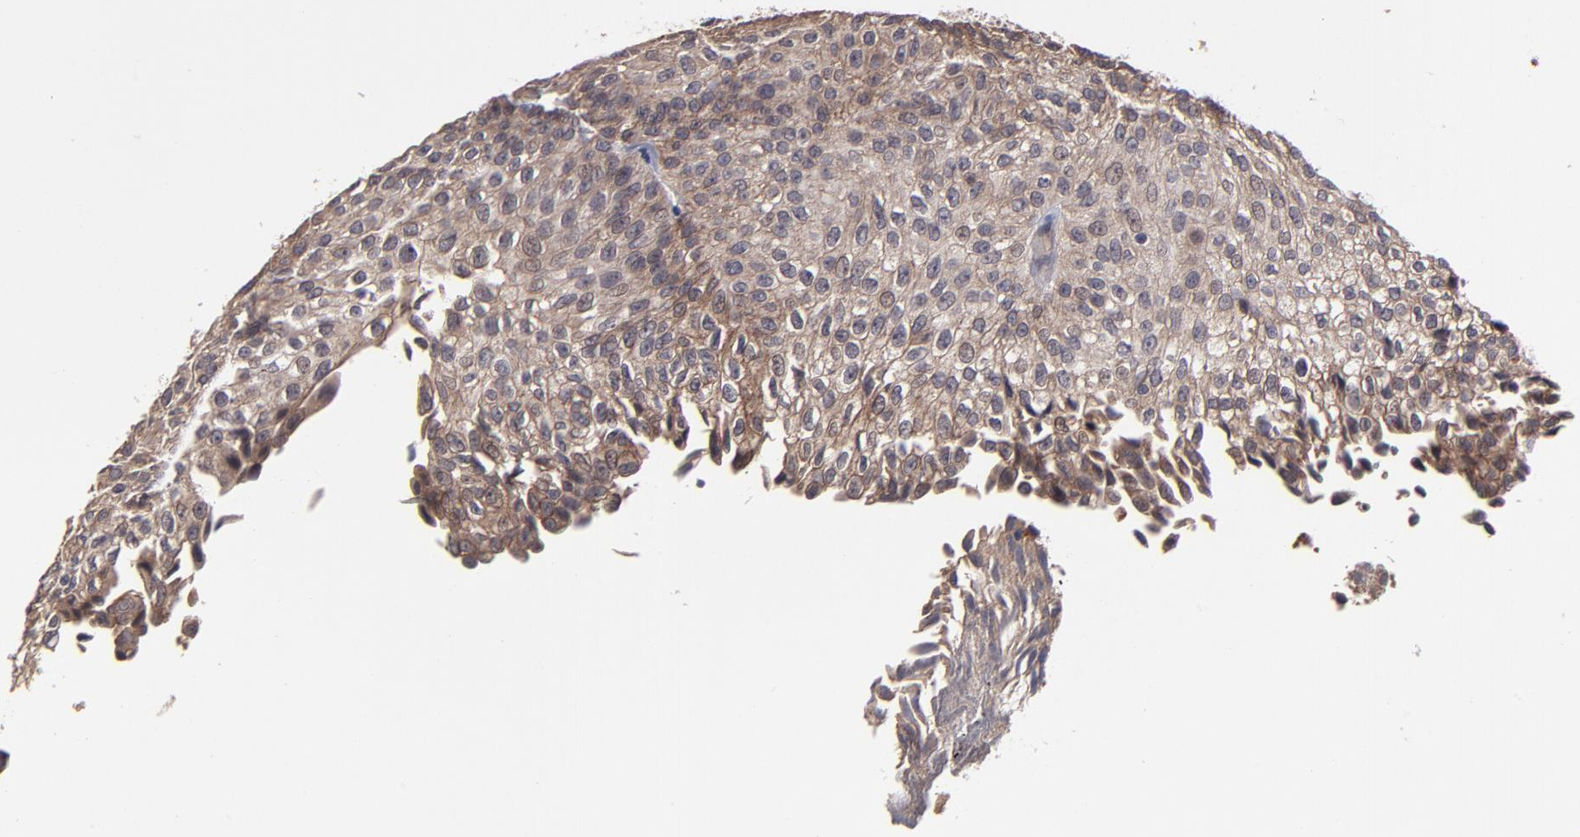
{"staining": {"intensity": "strong", "quantity": ">75%", "location": "cytoplasmic/membranous"}, "tissue": "urothelial cancer", "cell_type": "Tumor cells", "image_type": "cancer", "snomed": [{"axis": "morphology", "description": "Urothelial carcinoma, Low grade"}, {"axis": "topography", "description": "Urinary bladder"}], "caption": "High-magnification brightfield microscopy of urothelial carcinoma (low-grade) stained with DAB (3,3'-diaminobenzidine) (brown) and counterstained with hematoxylin (blue). tumor cells exhibit strong cytoplasmic/membranous staining is present in about>75% of cells. (Stains: DAB in brown, nuclei in blue, Microscopy: brightfield microscopy at high magnification).", "gene": "ZNF780B", "patient": {"sex": "male", "age": 76}}